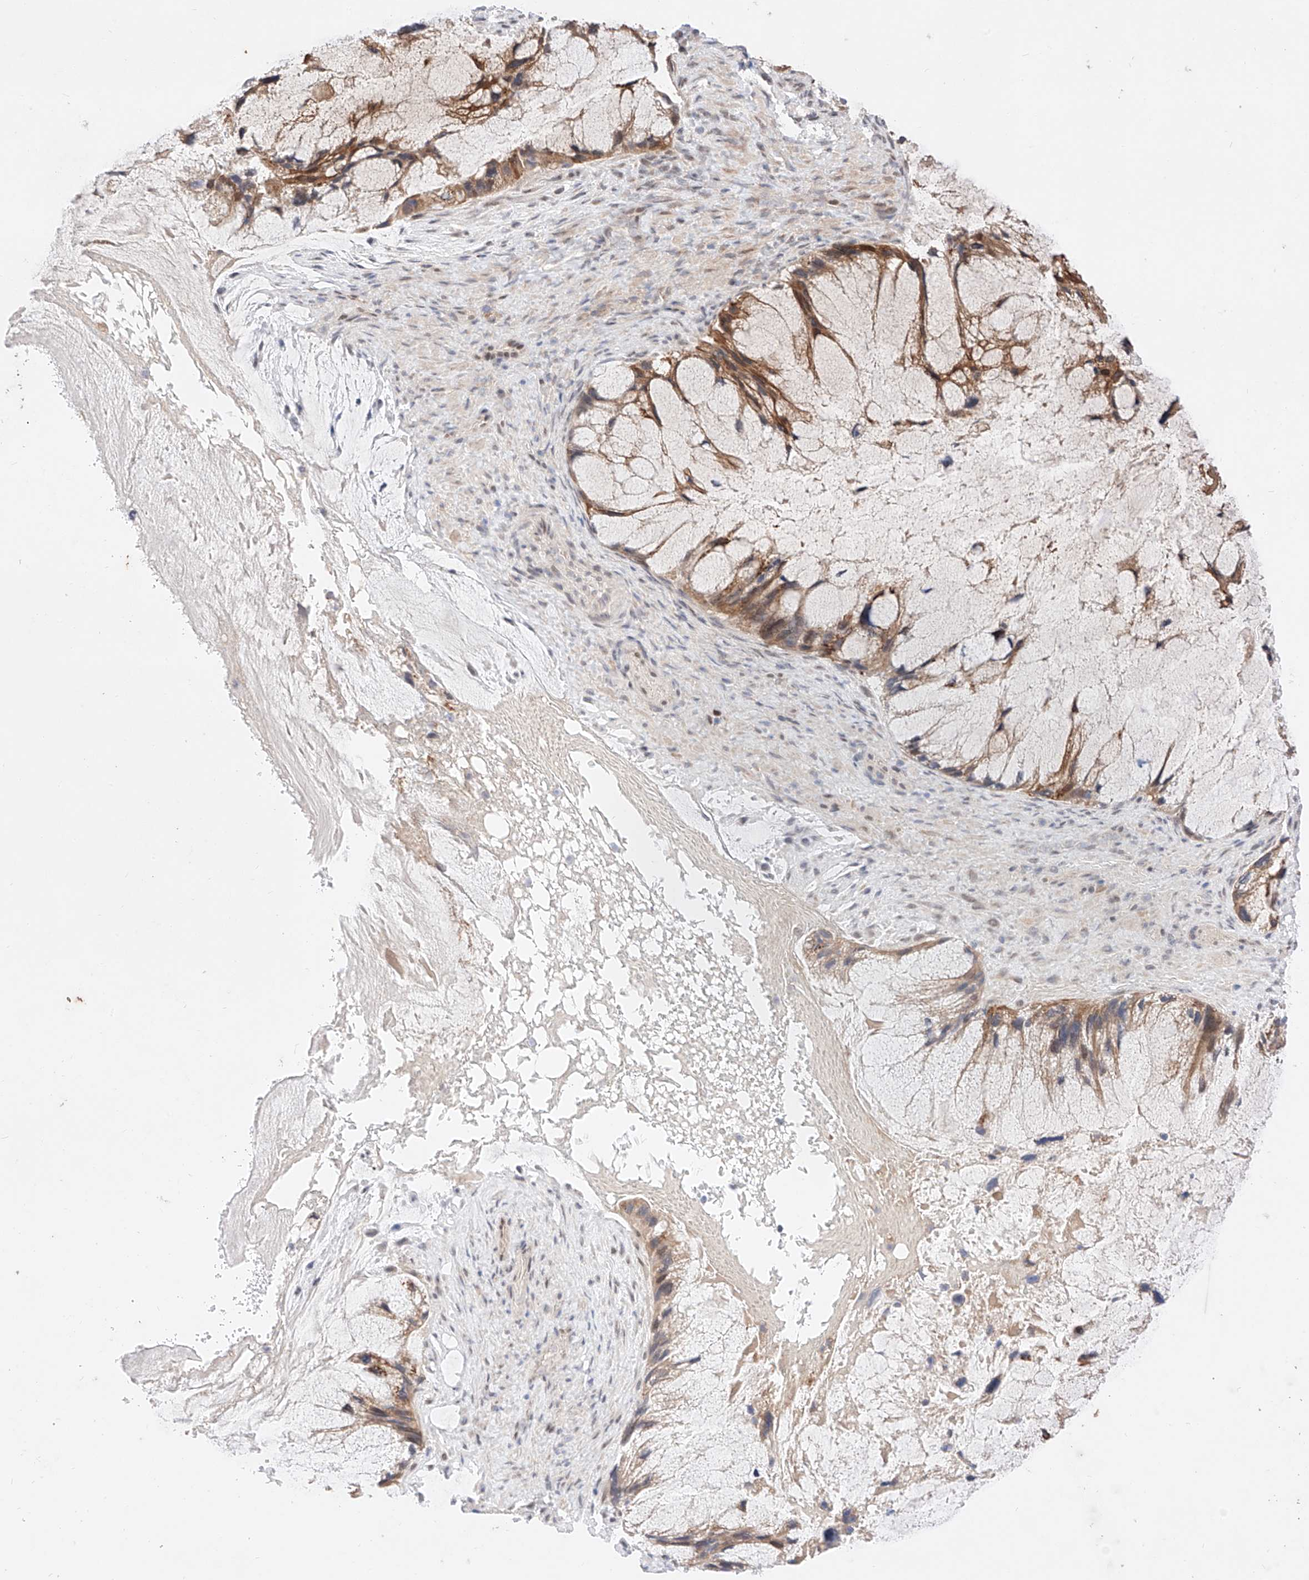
{"staining": {"intensity": "moderate", "quantity": ">75%", "location": "cytoplasmic/membranous"}, "tissue": "ovarian cancer", "cell_type": "Tumor cells", "image_type": "cancer", "snomed": [{"axis": "morphology", "description": "Cystadenocarcinoma, mucinous, NOS"}, {"axis": "topography", "description": "Ovary"}], "caption": "Immunohistochemical staining of mucinous cystadenocarcinoma (ovarian) shows medium levels of moderate cytoplasmic/membranous staining in approximately >75% of tumor cells.", "gene": "GCNT1", "patient": {"sex": "female", "age": 37}}